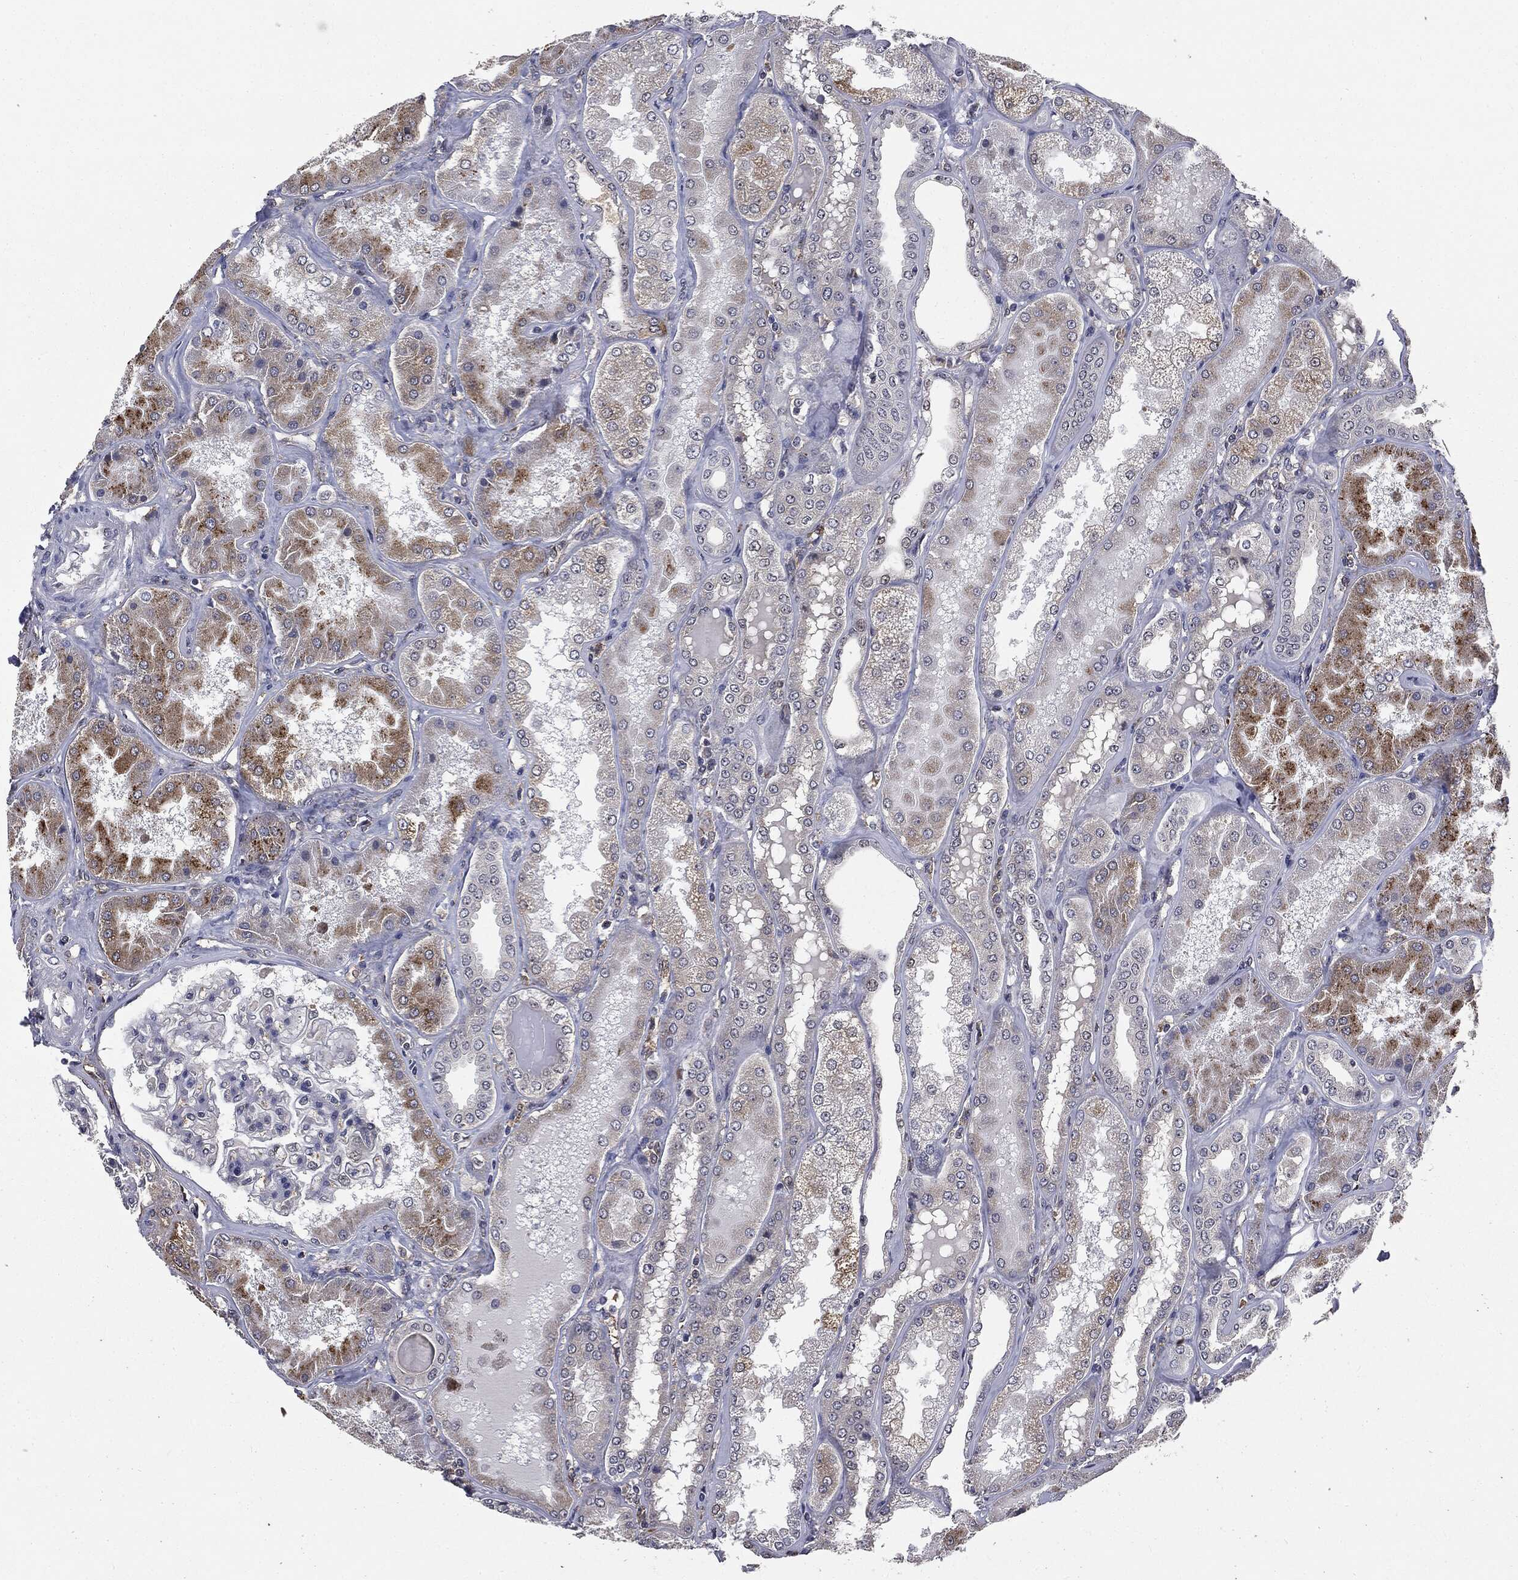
{"staining": {"intensity": "negative", "quantity": "none", "location": "none"}, "tissue": "kidney", "cell_type": "Cells in glomeruli", "image_type": "normal", "snomed": [{"axis": "morphology", "description": "Normal tissue, NOS"}, {"axis": "topography", "description": "Kidney"}], "caption": "IHC micrograph of benign kidney: human kidney stained with DAB (3,3'-diaminobenzidine) reveals no significant protein expression in cells in glomeruli.", "gene": "TRMT1L", "patient": {"sex": "female", "age": 56}}